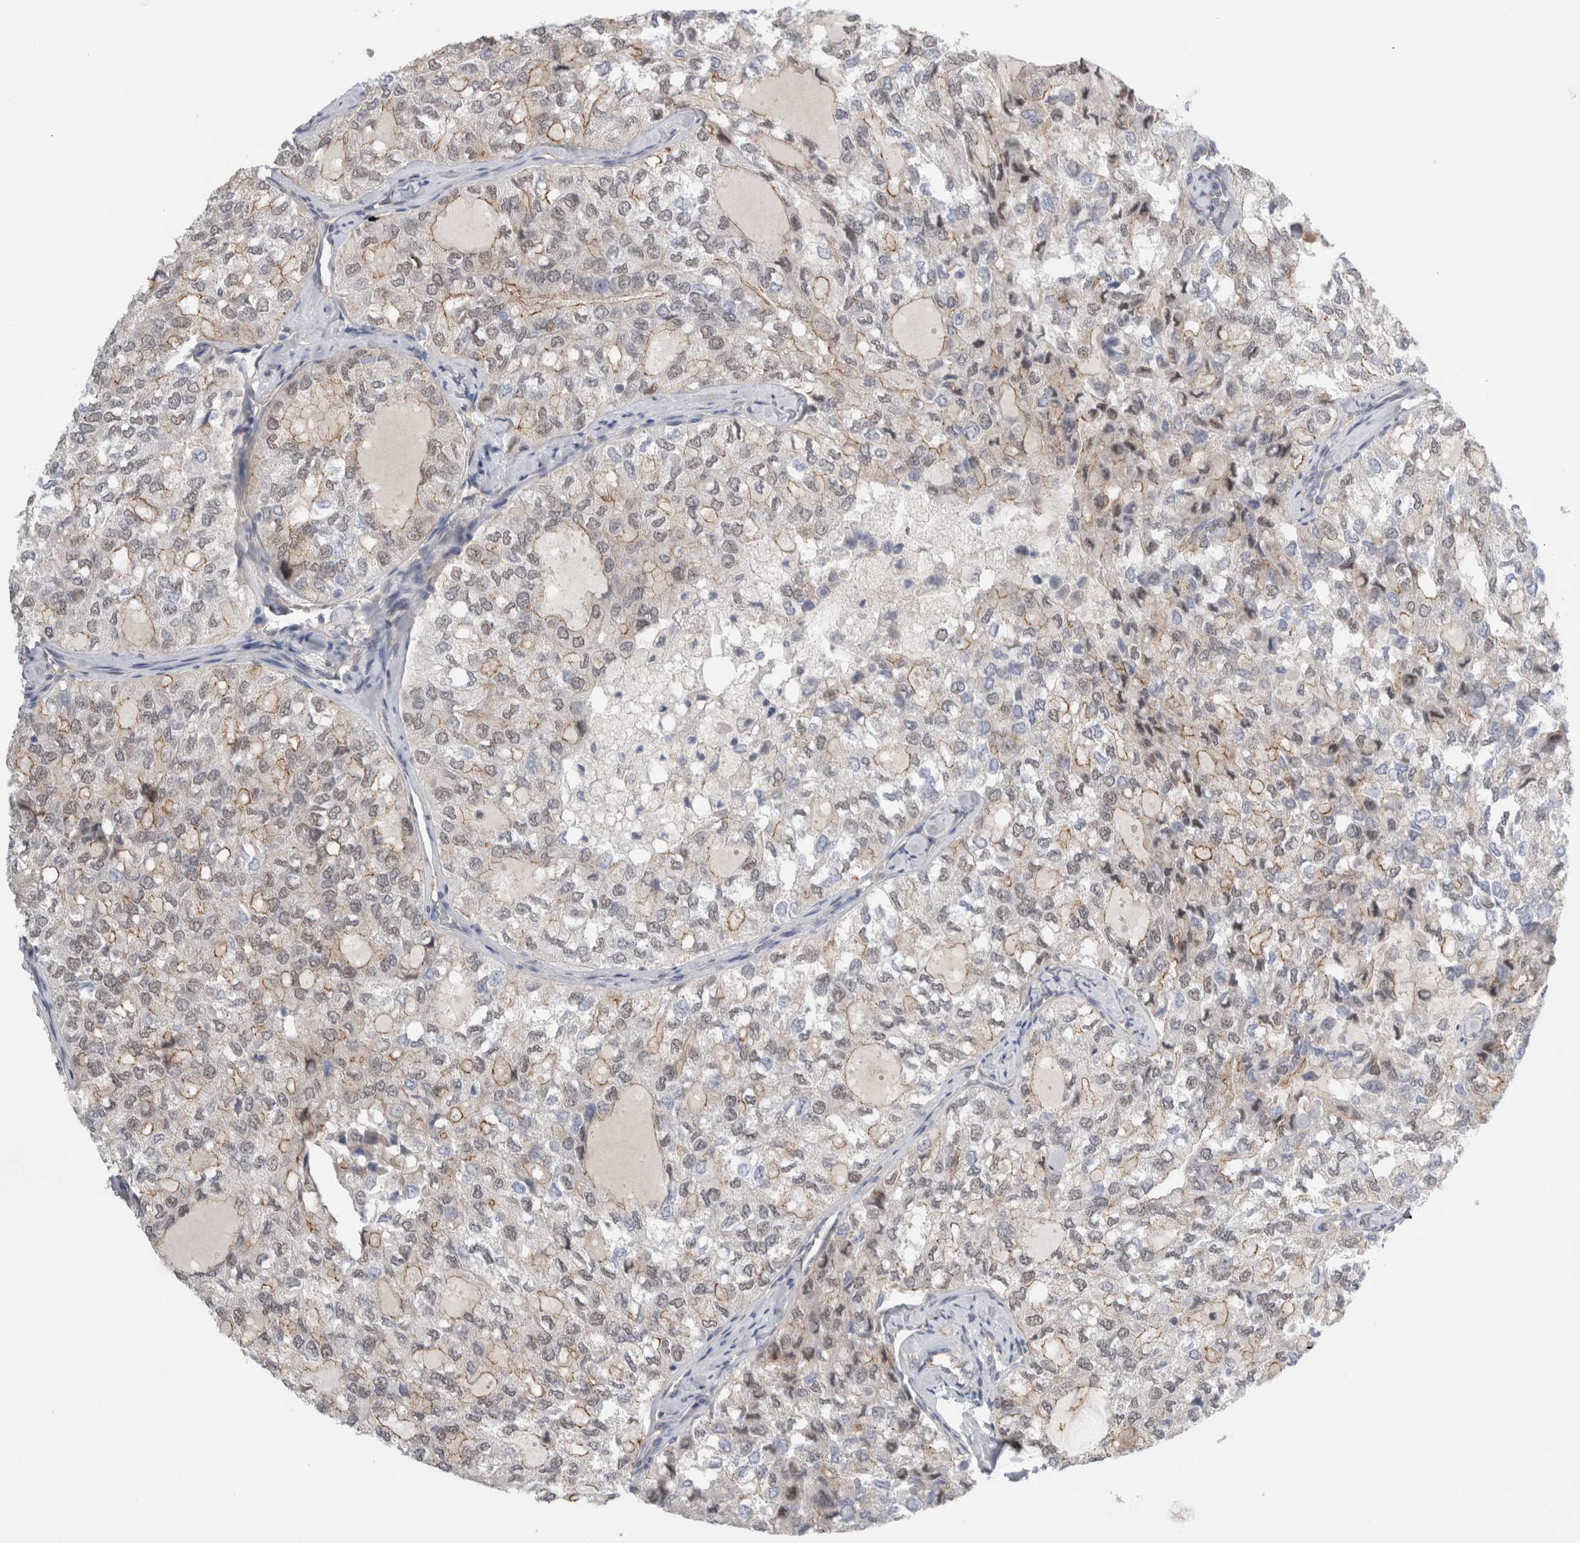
{"staining": {"intensity": "weak", "quantity": ">75%", "location": "cytoplasmic/membranous,nuclear"}, "tissue": "thyroid cancer", "cell_type": "Tumor cells", "image_type": "cancer", "snomed": [{"axis": "morphology", "description": "Follicular adenoma carcinoma, NOS"}, {"axis": "topography", "description": "Thyroid gland"}], "caption": "Follicular adenoma carcinoma (thyroid) was stained to show a protein in brown. There is low levels of weak cytoplasmic/membranous and nuclear positivity in about >75% of tumor cells.", "gene": "TAFA5", "patient": {"sex": "male", "age": 75}}